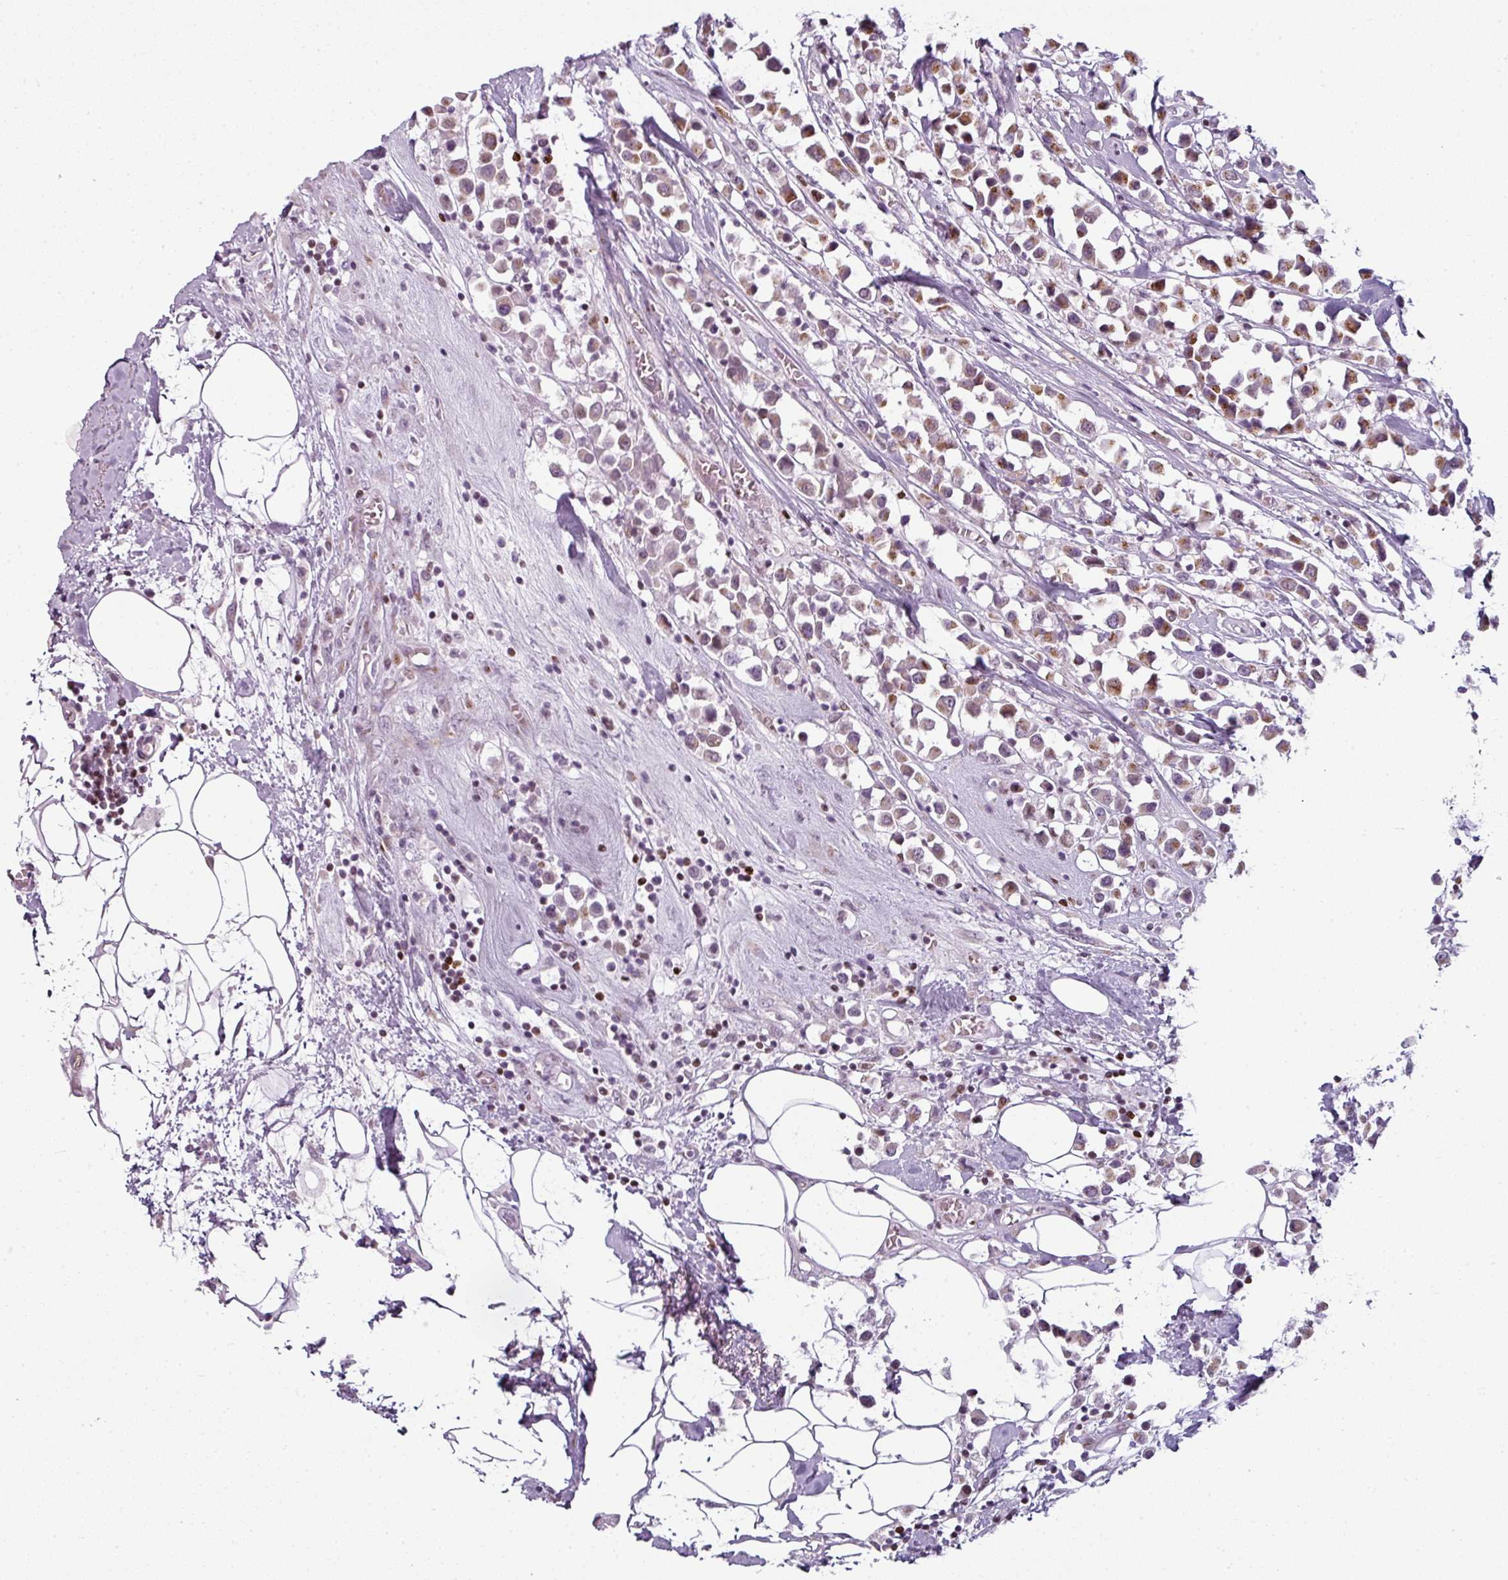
{"staining": {"intensity": "moderate", "quantity": "25%-75%", "location": "cytoplasmic/membranous"}, "tissue": "breast cancer", "cell_type": "Tumor cells", "image_type": "cancer", "snomed": [{"axis": "morphology", "description": "Duct carcinoma"}, {"axis": "topography", "description": "Breast"}], "caption": "A medium amount of moderate cytoplasmic/membranous expression is identified in about 25%-75% of tumor cells in breast cancer (intraductal carcinoma) tissue.", "gene": "SYT8", "patient": {"sex": "female", "age": 61}}